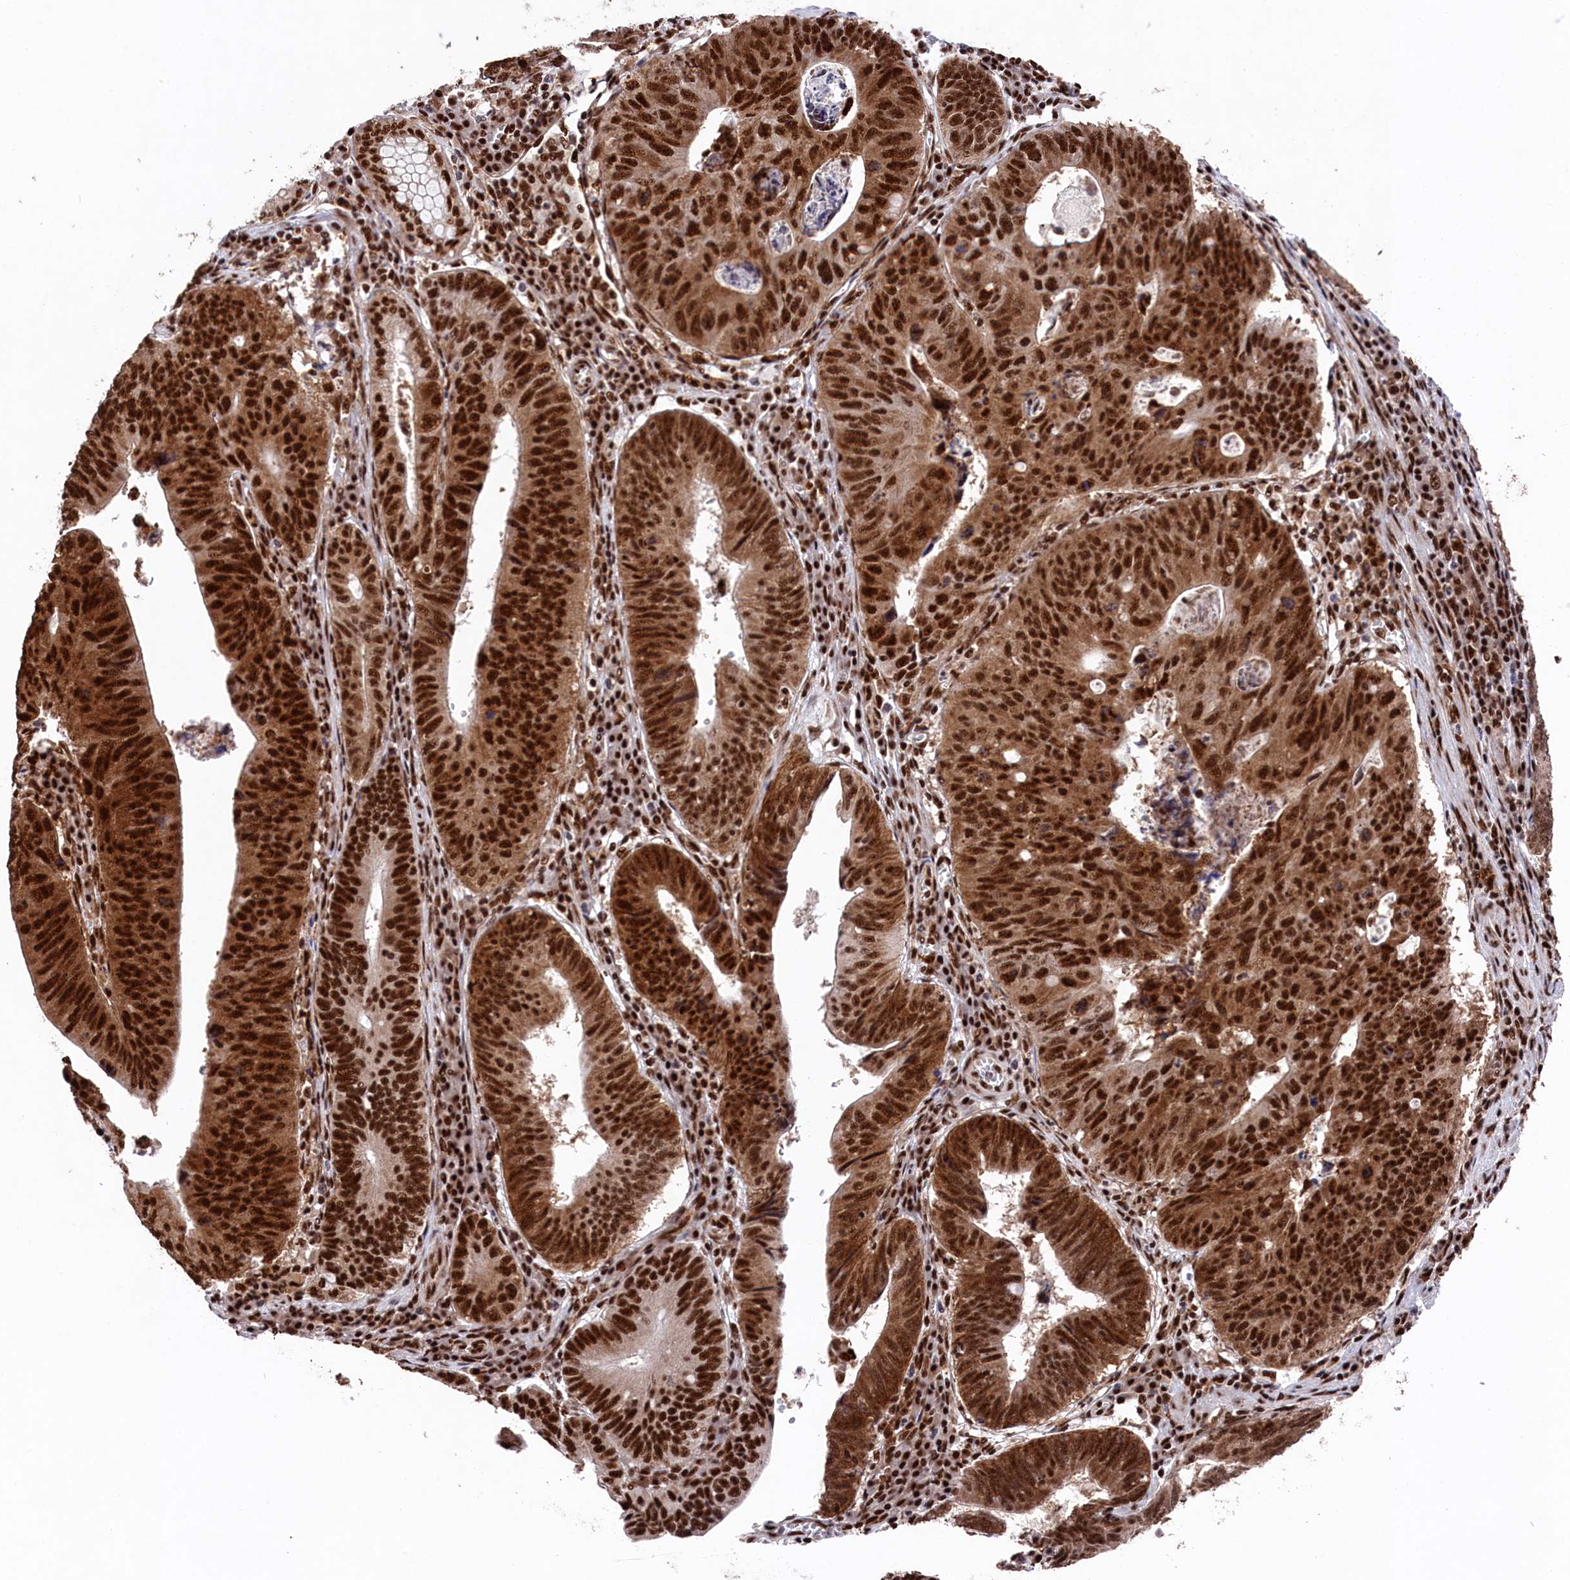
{"staining": {"intensity": "strong", "quantity": ">75%", "location": "cytoplasmic/membranous,nuclear"}, "tissue": "stomach cancer", "cell_type": "Tumor cells", "image_type": "cancer", "snomed": [{"axis": "morphology", "description": "Adenocarcinoma, NOS"}, {"axis": "topography", "description": "Stomach"}], "caption": "Brown immunohistochemical staining in stomach adenocarcinoma displays strong cytoplasmic/membranous and nuclear staining in approximately >75% of tumor cells.", "gene": "PRPF31", "patient": {"sex": "male", "age": 59}}